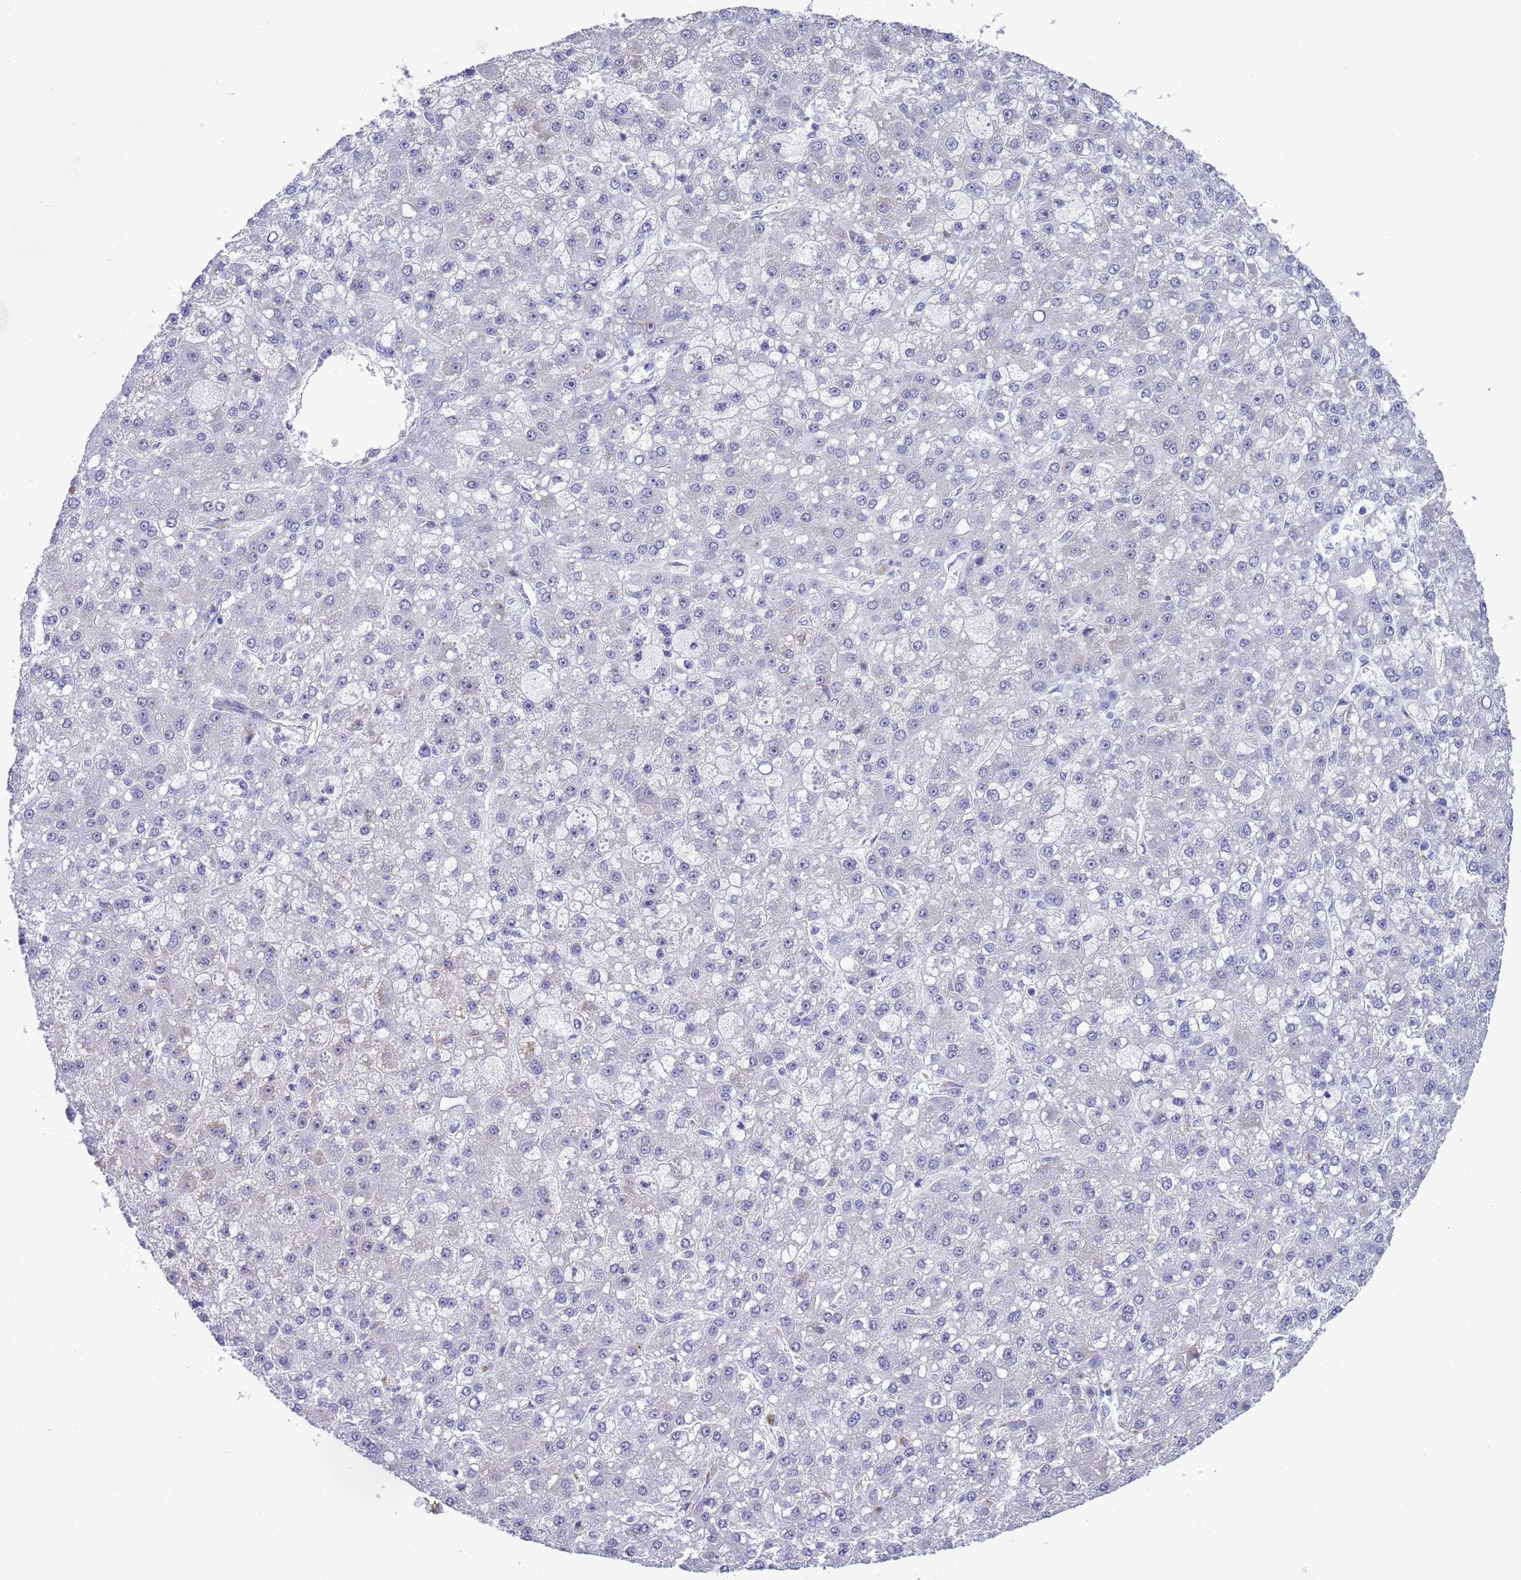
{"staining": {"intensity": "negative", "quantity": "none", "location": "none"}, "tissue": "liver cancer", "cell_type": "Tumor cells", "image_type": "cancer", "snomed": [{"axis": "morphology", "description": "Carcinoma, Hepatocellular, NOS"}, {"axis": "topography", "description": "Liver"}], "caption": "This micrograph is of liver cancer (hepatocellular carcinoma) stained with IHC to label a protein in brown with the nuclei are counter-stained blue. There is no positivity in tumor cells. Brightfield microscopy of immunohistochemistry (IHC) stained with DAB (brown) and hematoxylin (blue), captured at high magnification.", "gene": "ZNF461", "patient": {"sex": "male", "age": 67}}